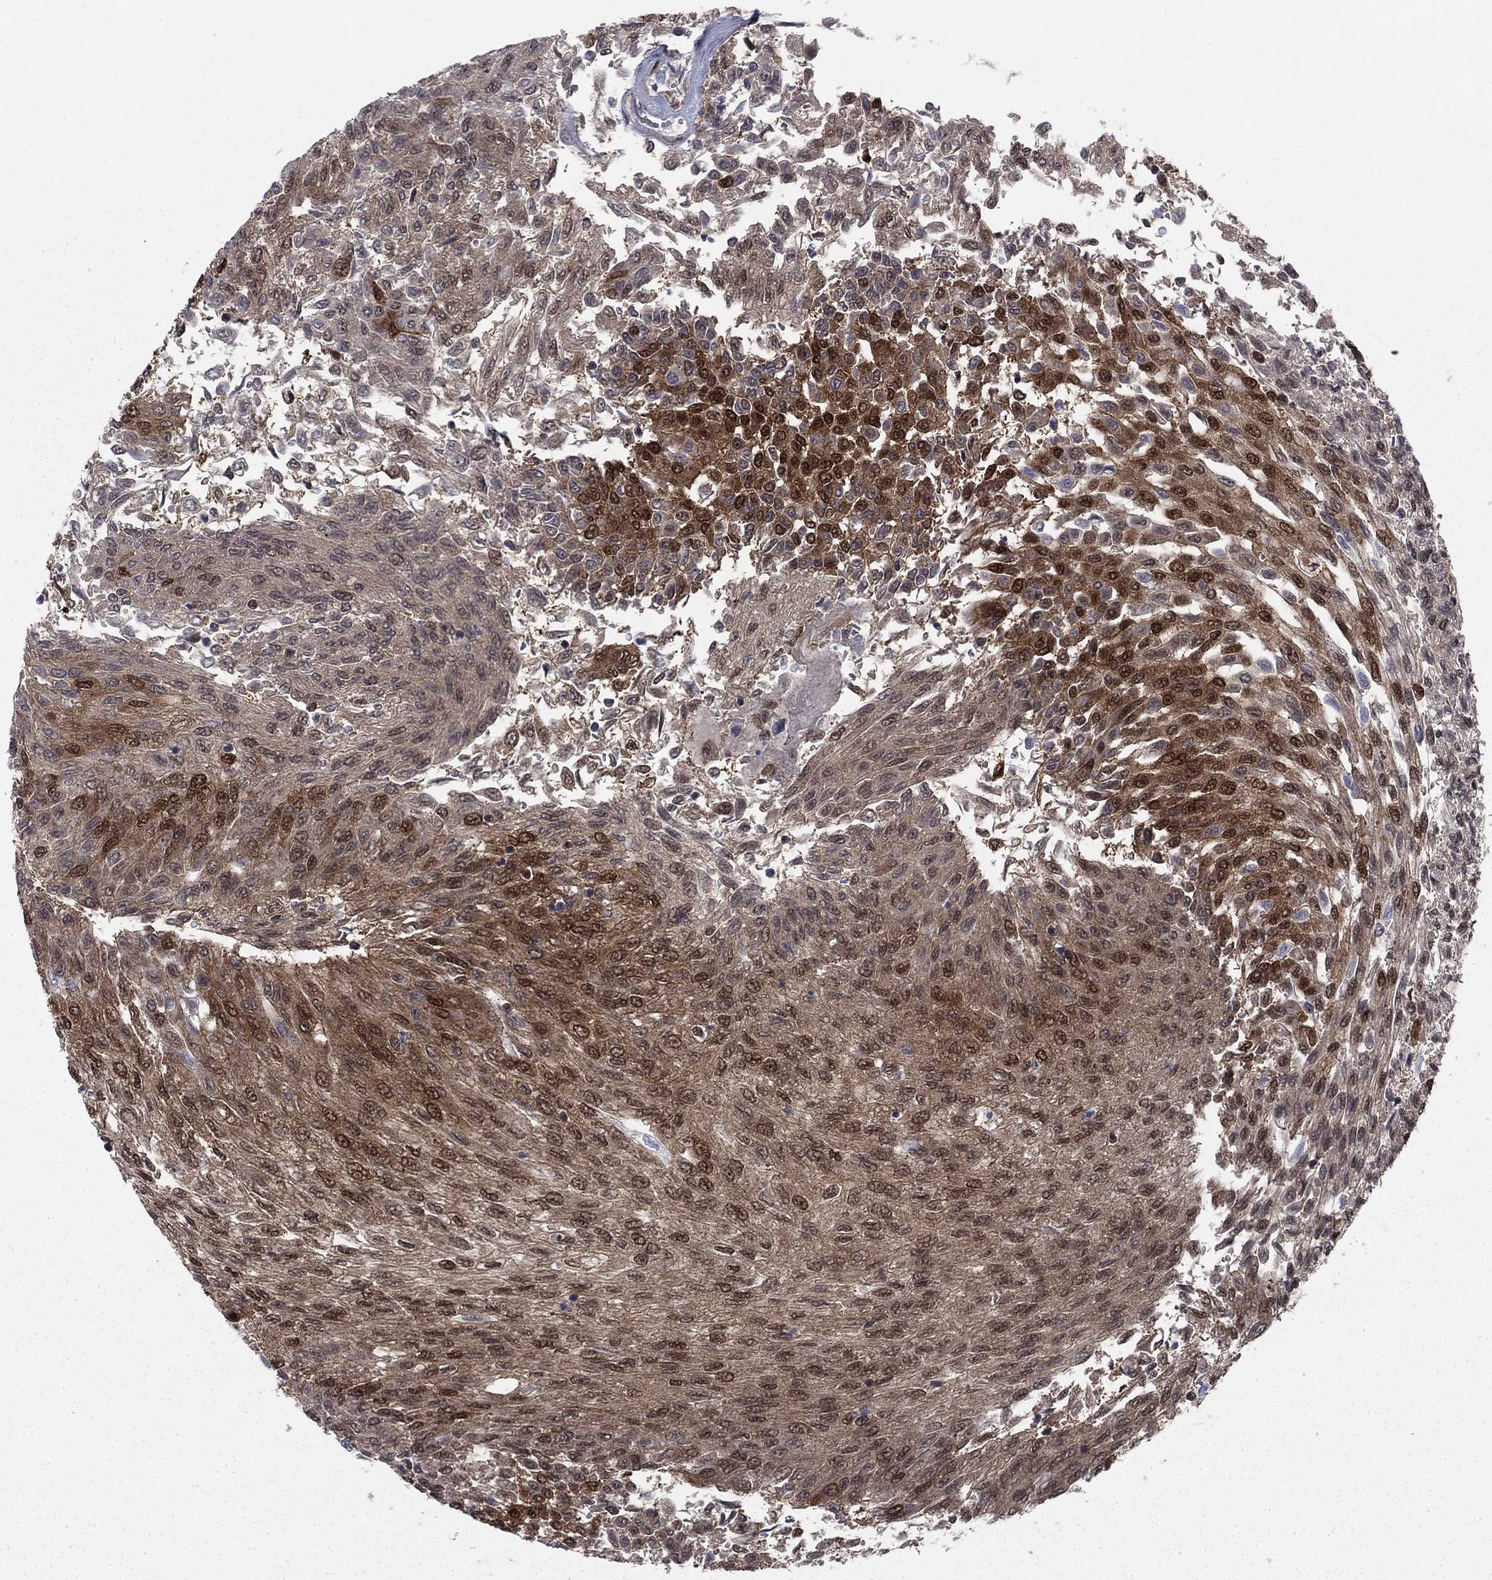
{"staining": {"intensity": "moderate", "quantity": "25%-75%", "location": "cytoplasmic/membranous,nuclear"}, "tissue": "urothelial cancer", "cell_type": "Tumor cells", "image_type": "cancer", "snomed": [{"axis": "morphology", "description": "Urothelial carcinoma, Low grade"}, {"axis": "topography", "description": "Urinary bladder"}], "caption": "IHC of urothelial carcinoma (low-grade) reveals medium levels of moderate cytoplasmic/membranous and nuclear expression in approximately 25%-75% of tumor cells.", "gene": "FKBP4", "patient": {"sex": "male", "age": 78}}